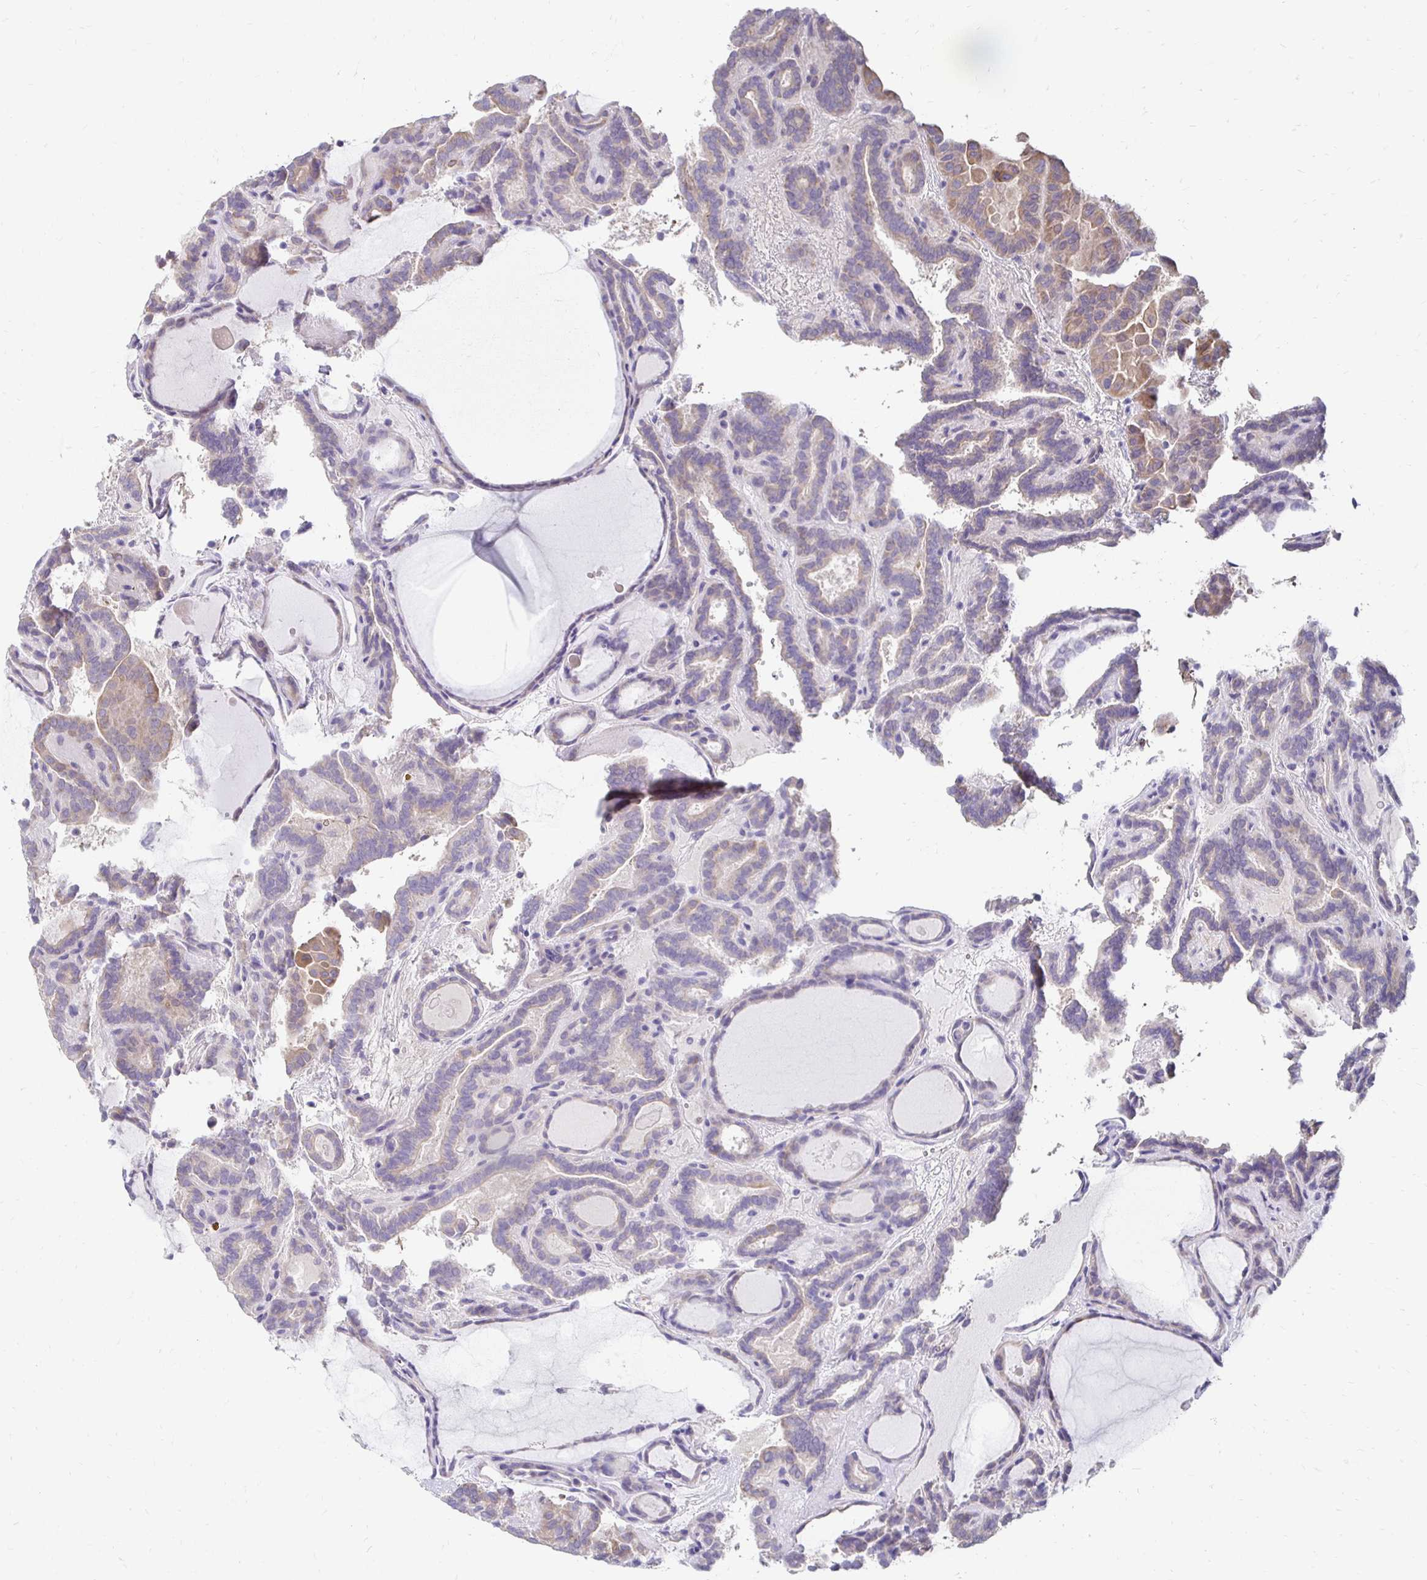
{"staining": {"intensity": "weak", "quantity": "25%-75%", "location": "cytoplasmic/membranous"}, "tissue": "thyroid cancer", "cell_type": "Tumor cells", "image_type": "cancer", "snomed": [{"axis": "morphology", "description": "Papillary adenocarcinoma, NOS"}, {"axis": "topography", "description": "Thyroid gland"}], "caption": "The histopathology image demonstrates immunohistochemical staining of thyroid cancer (papillary adenocarcinoma). There is weak cytoplasmic/membranous expression is identified in approximately 25%-75% of tumor cells. (DAB (3,3'-diaminobenzidine) IHC with brightfield microscopy, high magnification).", "gene": "AKAP6", "patient": {"sex": "female", "age": 46}}